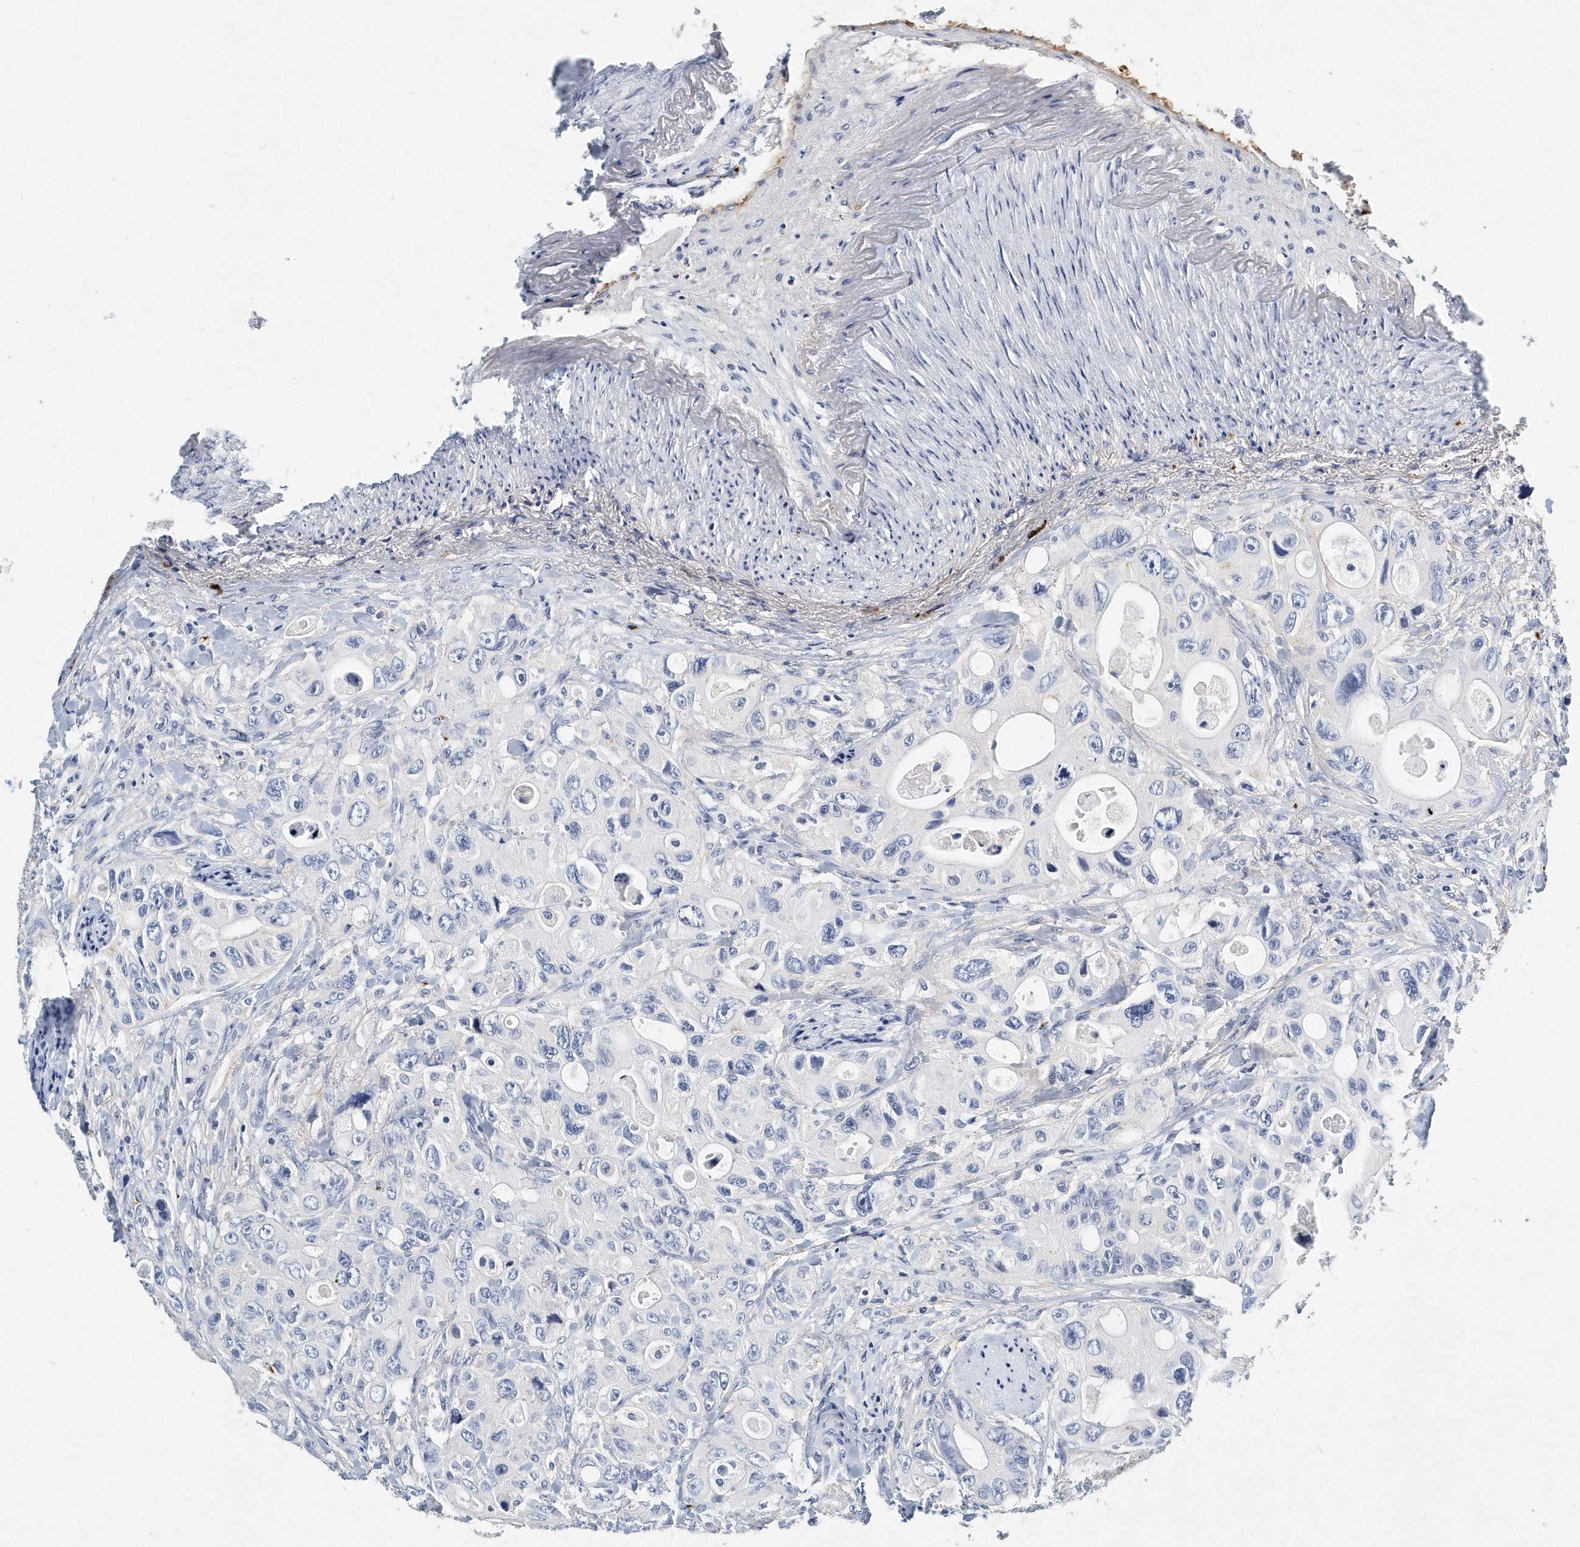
{"staining": {"intensity": "negative", "quantity": "none", "location": "none"}, "tissue": "colorectal cancer", "cell_type": "Tumor cells", "image_type": "cancer", "snomed": [{"axis": "morphology", "description": "Adenocarcinoma, NOS"}, {"axis": "topography", "description": "Colon"}], "caption": "DAB (3,3'-diaminobenzidine) immunohistochemical staining of adenocarcinoma (colorectal) displays no significant staining in tumor cells.", "gene": "ITGA2B", "patient": {"sex": "female", "age": 46}}